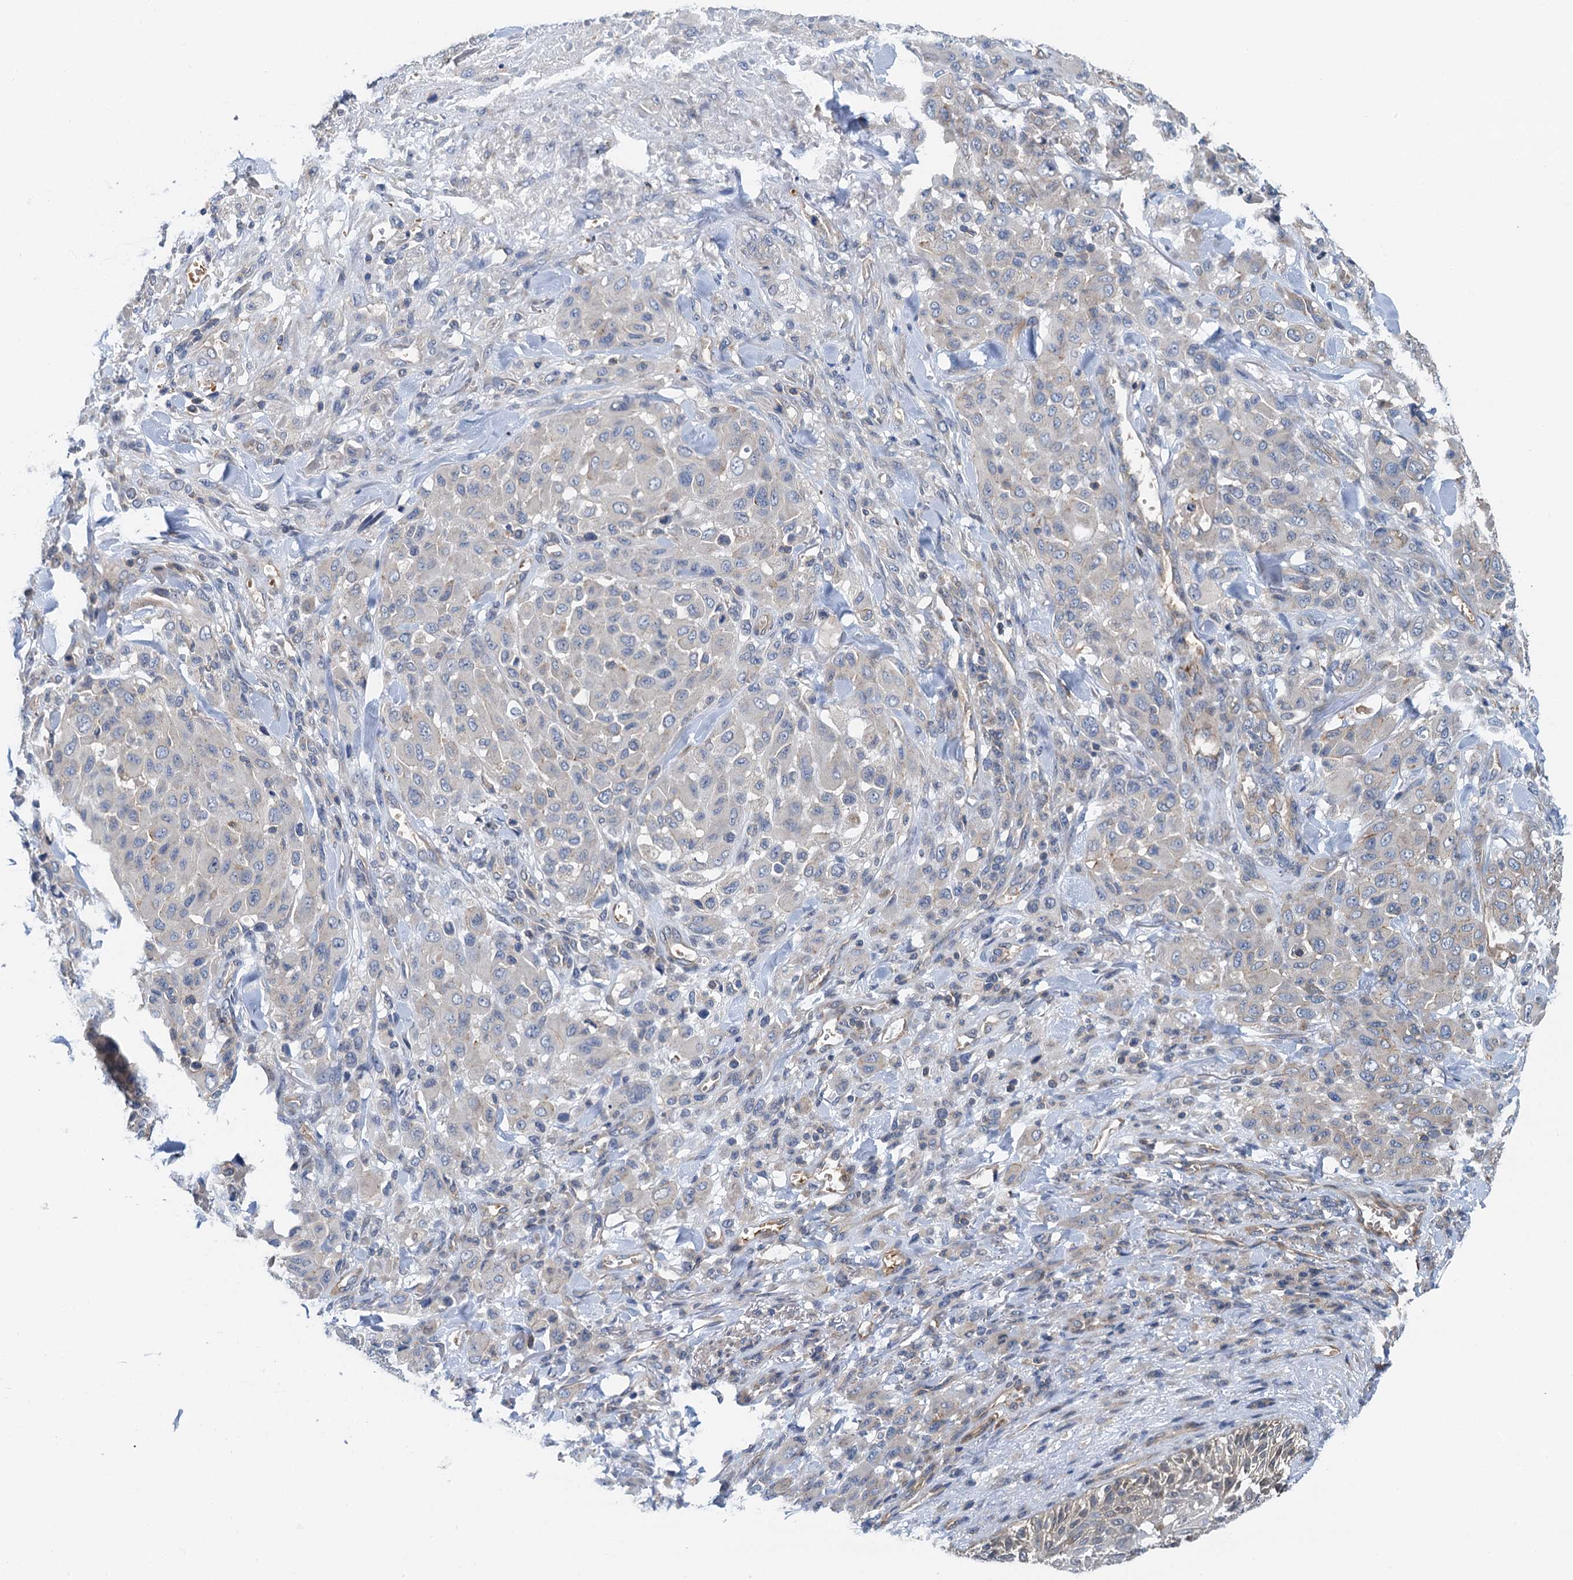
{"staining": {"intensity": "negative", "quantity": "none", "location": "none"}, "tissue": "melanoma", "cell_type": "Tumor cells", "image_type": "cancer", "snomed": [{"axis": "morphology", "description": "Malignant melanoma, Metastatic site"}, {"axis": "topography", "description": "Skin"}], "caption": "Immunohistochemistry photomicrograph of human melanoma stained for a protein (brown), which reveals no staining in tumor cells.", "gene": "ROGDI", "patient": {"sex": "female", "age": 81}}